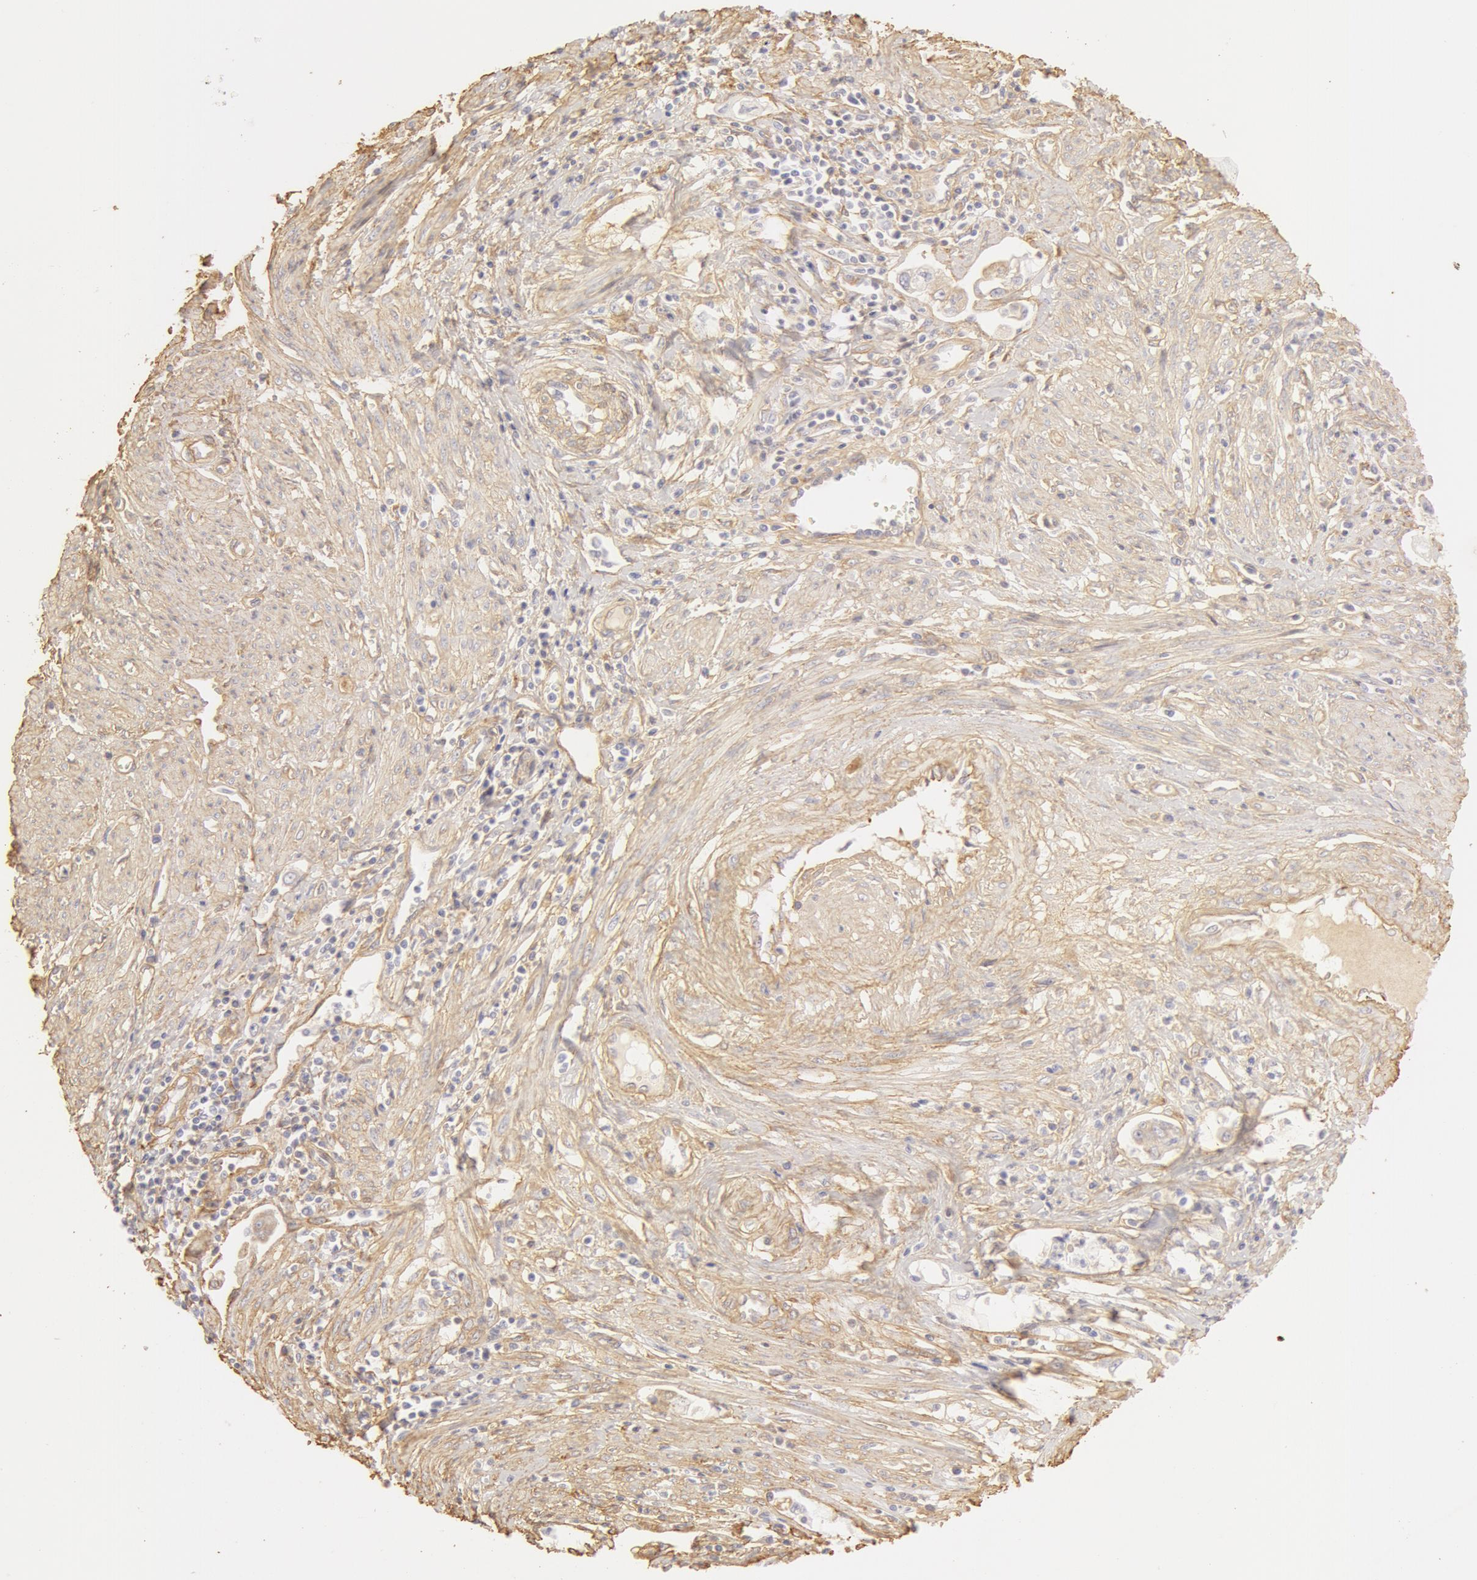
{"staining": {"intensity": "weak", "quantity": "25%-75%", "location": "cytoplasmic/membranous"}, "tissue": "endometrial cancer", "cell_type": "Tumor cells", "image_type": "cancer", "snomed": [{"axis": "morphology", "description": "Adenocarcinoma, NOS"}, {"axis": "topography", "description": "Endometrium"}], "caption": "High-magnification brightfield microscopy of endometrial adenocarcinoma stained with DAB (3,3'-diaminobenzidine) (brown) and counterstained with hematoxylin (blue). tumor cells exhibit weak cytoplasmic/membranous staining is identified in about25%-75% of cells. The staining is performed using DAB (3,3'-diaminobenzidine) brown chromogen to label protein expression. The nuclei are counter-stained blue using hematoxylin.", "gene": "COL4A1", "patient": {"sex": "female", "age": 75}}